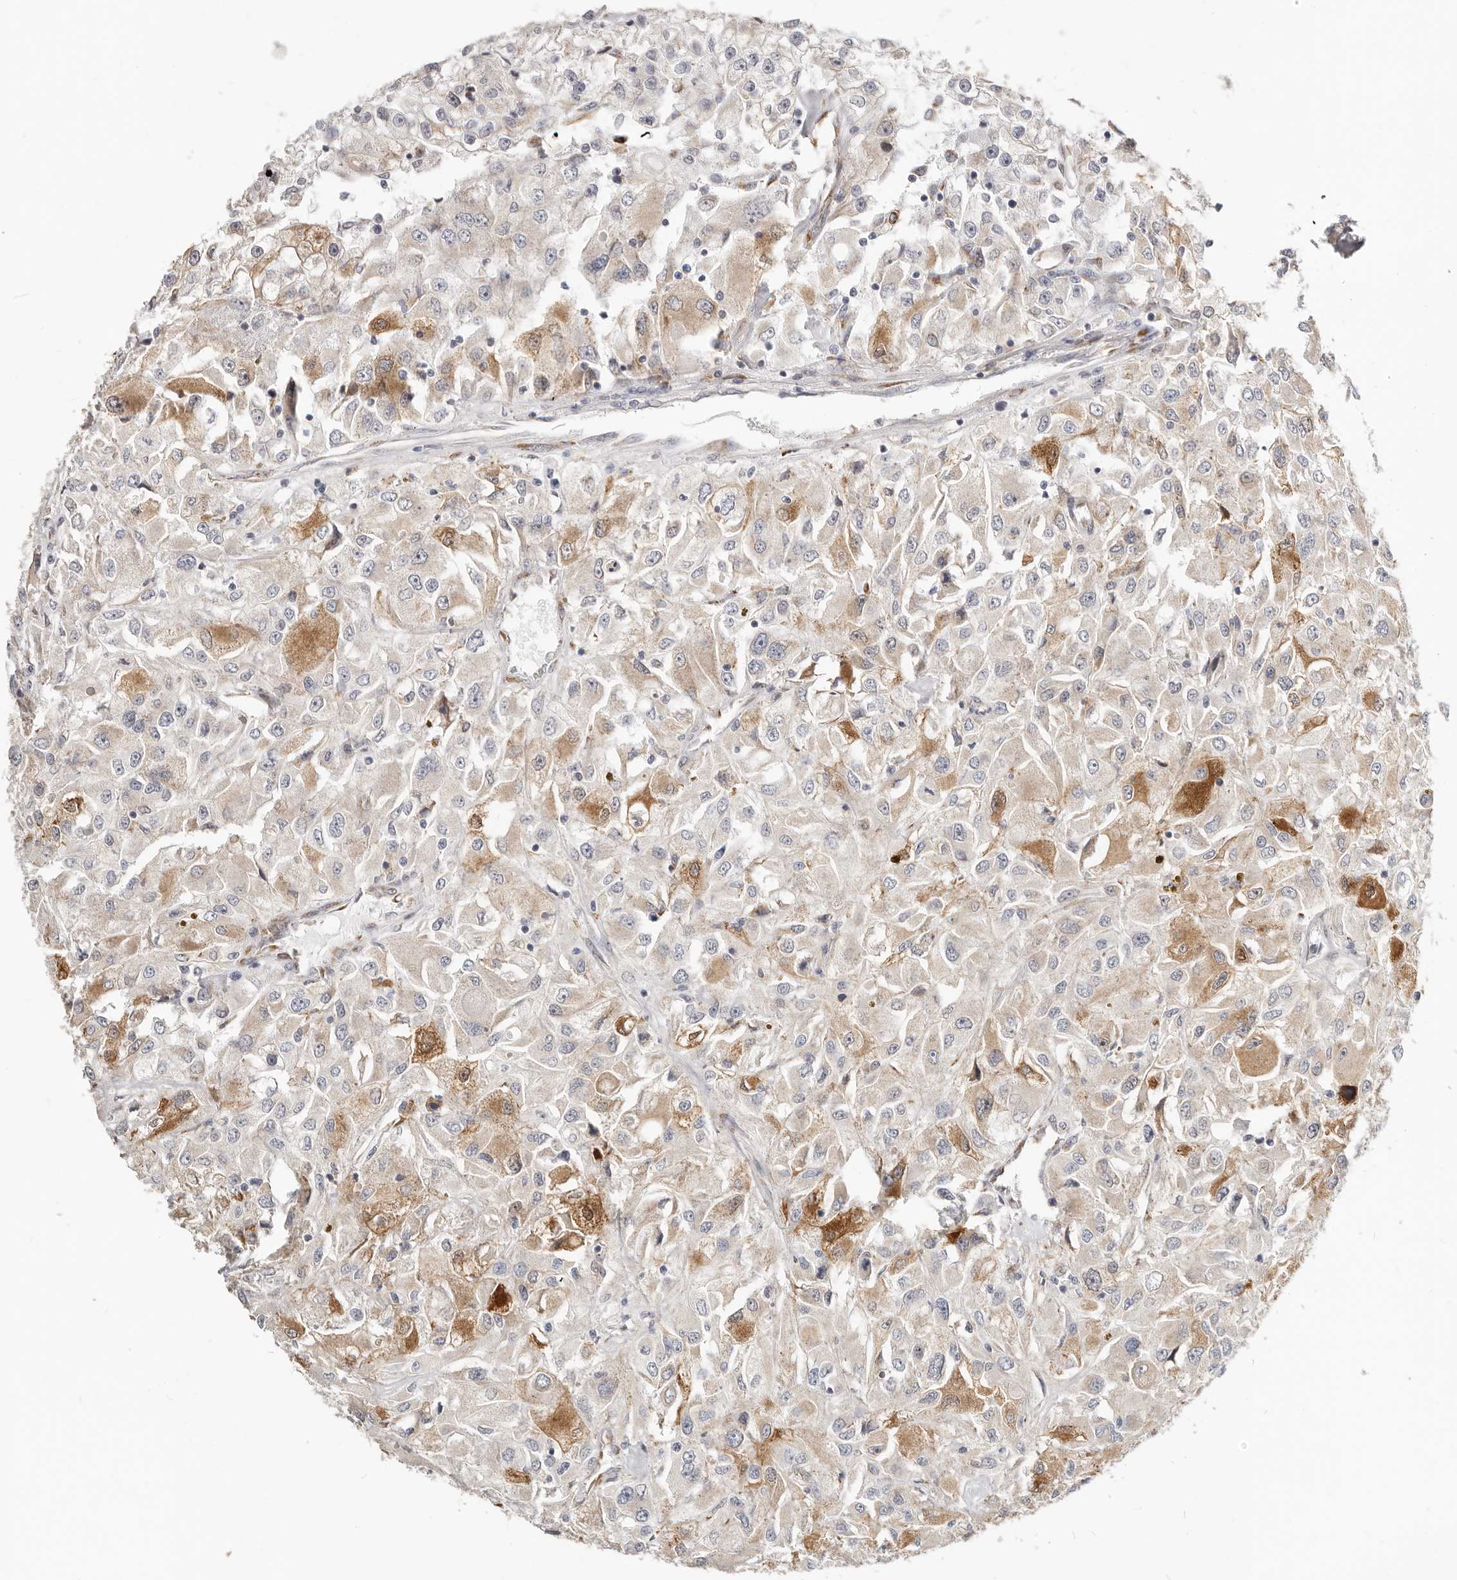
{"staining": {"intensity": "moderate", "quantity": "<25%", "location": "cytoplasmic/membranous"}, "tissue": "renal cancer", "cell_type": "Tumor cells", "image_type": "cancer", "snomed": [{"axis": "morphology", "description": "Adenocarcinoma, NOS"}, {"axis": "topography", "description": "Kidney"}], "caption": "A micrograph showing moderate cytoplasmic/membranous expression in about <25% of tumor cells in adenocarcinoma (renal), as visualized by brown immunohistochemical staining.", "gene": "IL32", "patient": {"sex": "female", "age": 52}}